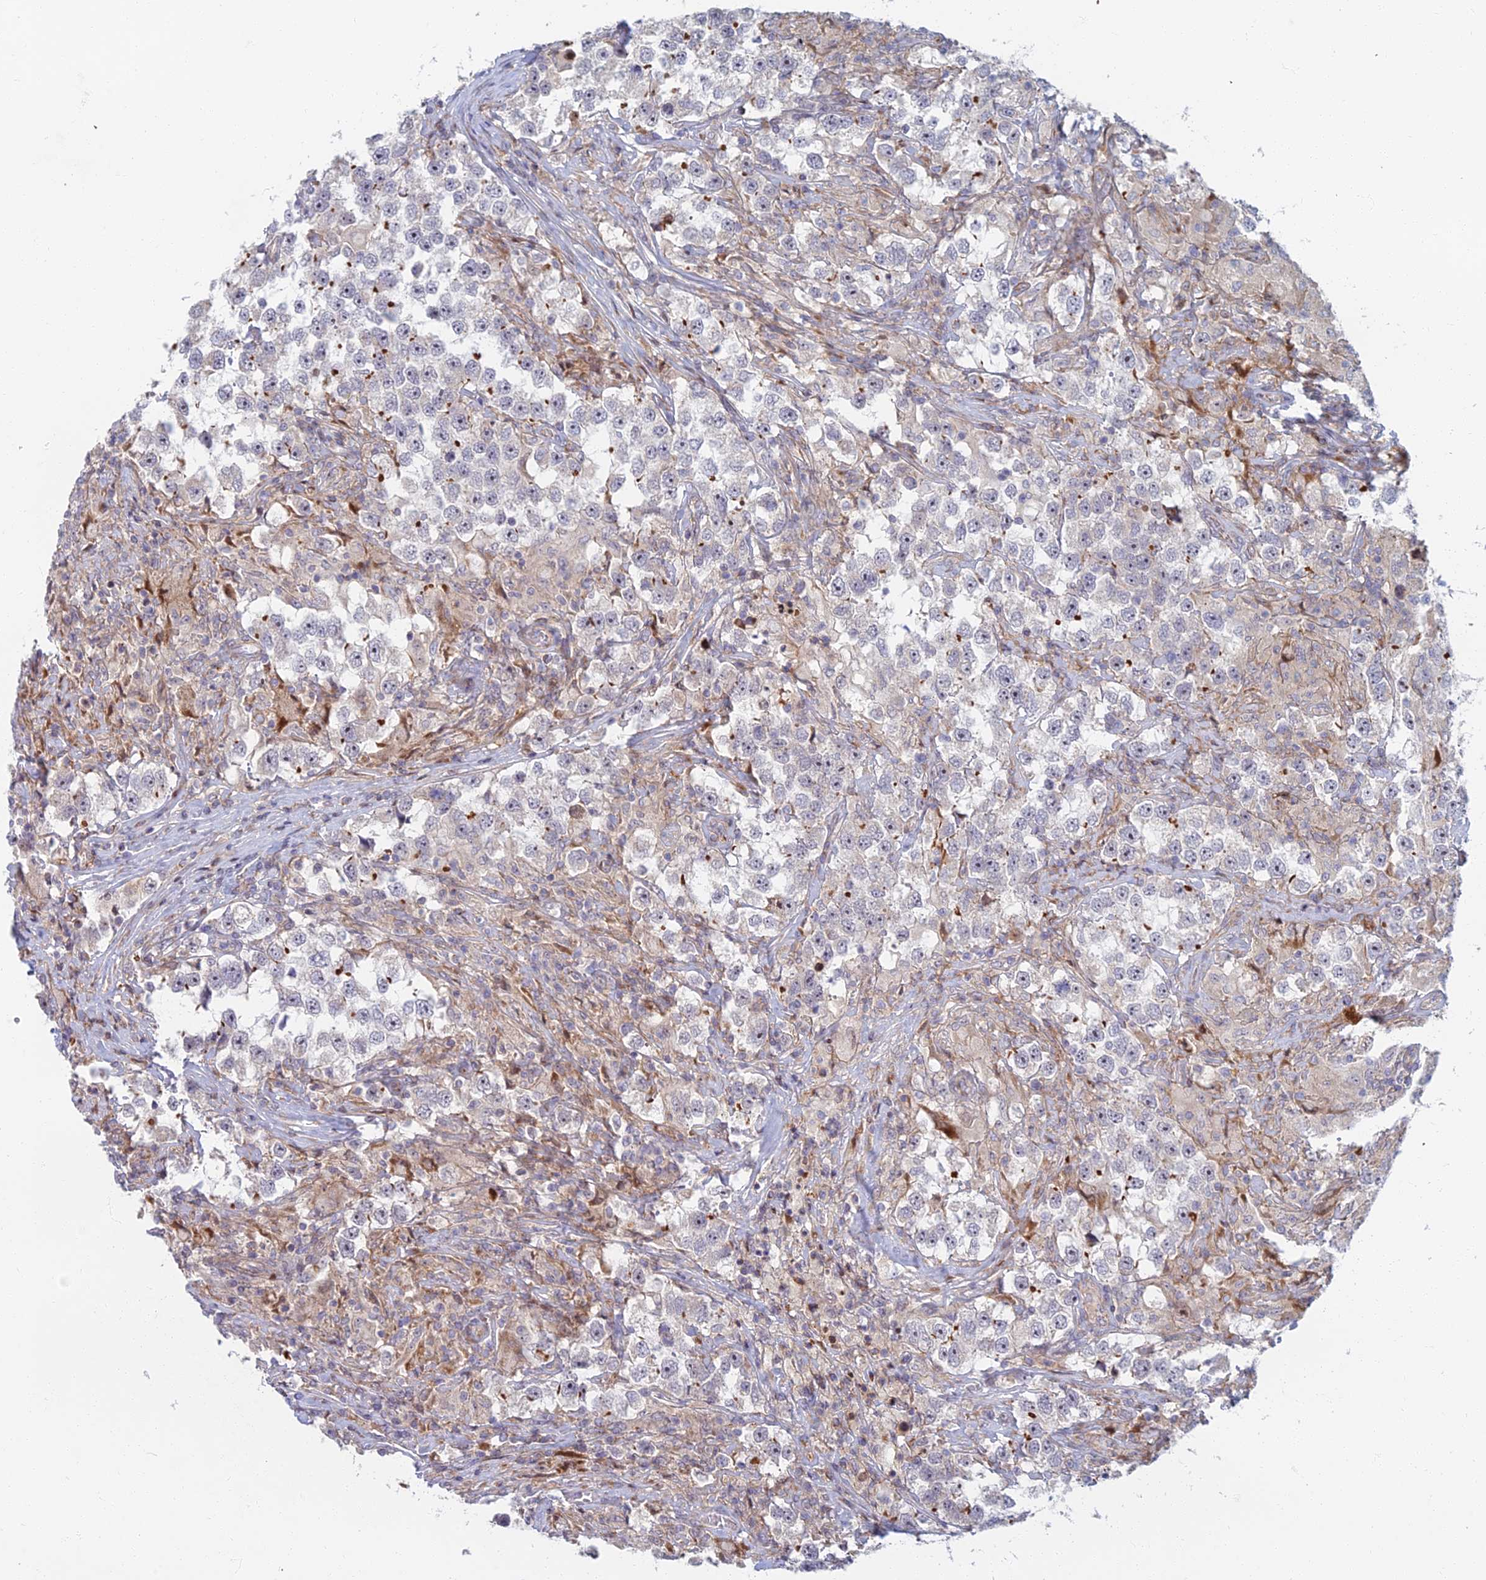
{"staining": {"intensity": "negative", "quantity": "none", "location": "none"}, "tissue": "testis cancer", "cell_type": "Tumor cells", "image_type": "cancer", "snomed": [{"axis": "morphology", "description": "Seminoma, NOS"}, {"axis": "topography", "description": "Testis"}], "caption": "There is no significant positivity in tumor cells of testis cancer.", "gene": "C15orf40", "patient": {"sex": "male", "age": 46}}